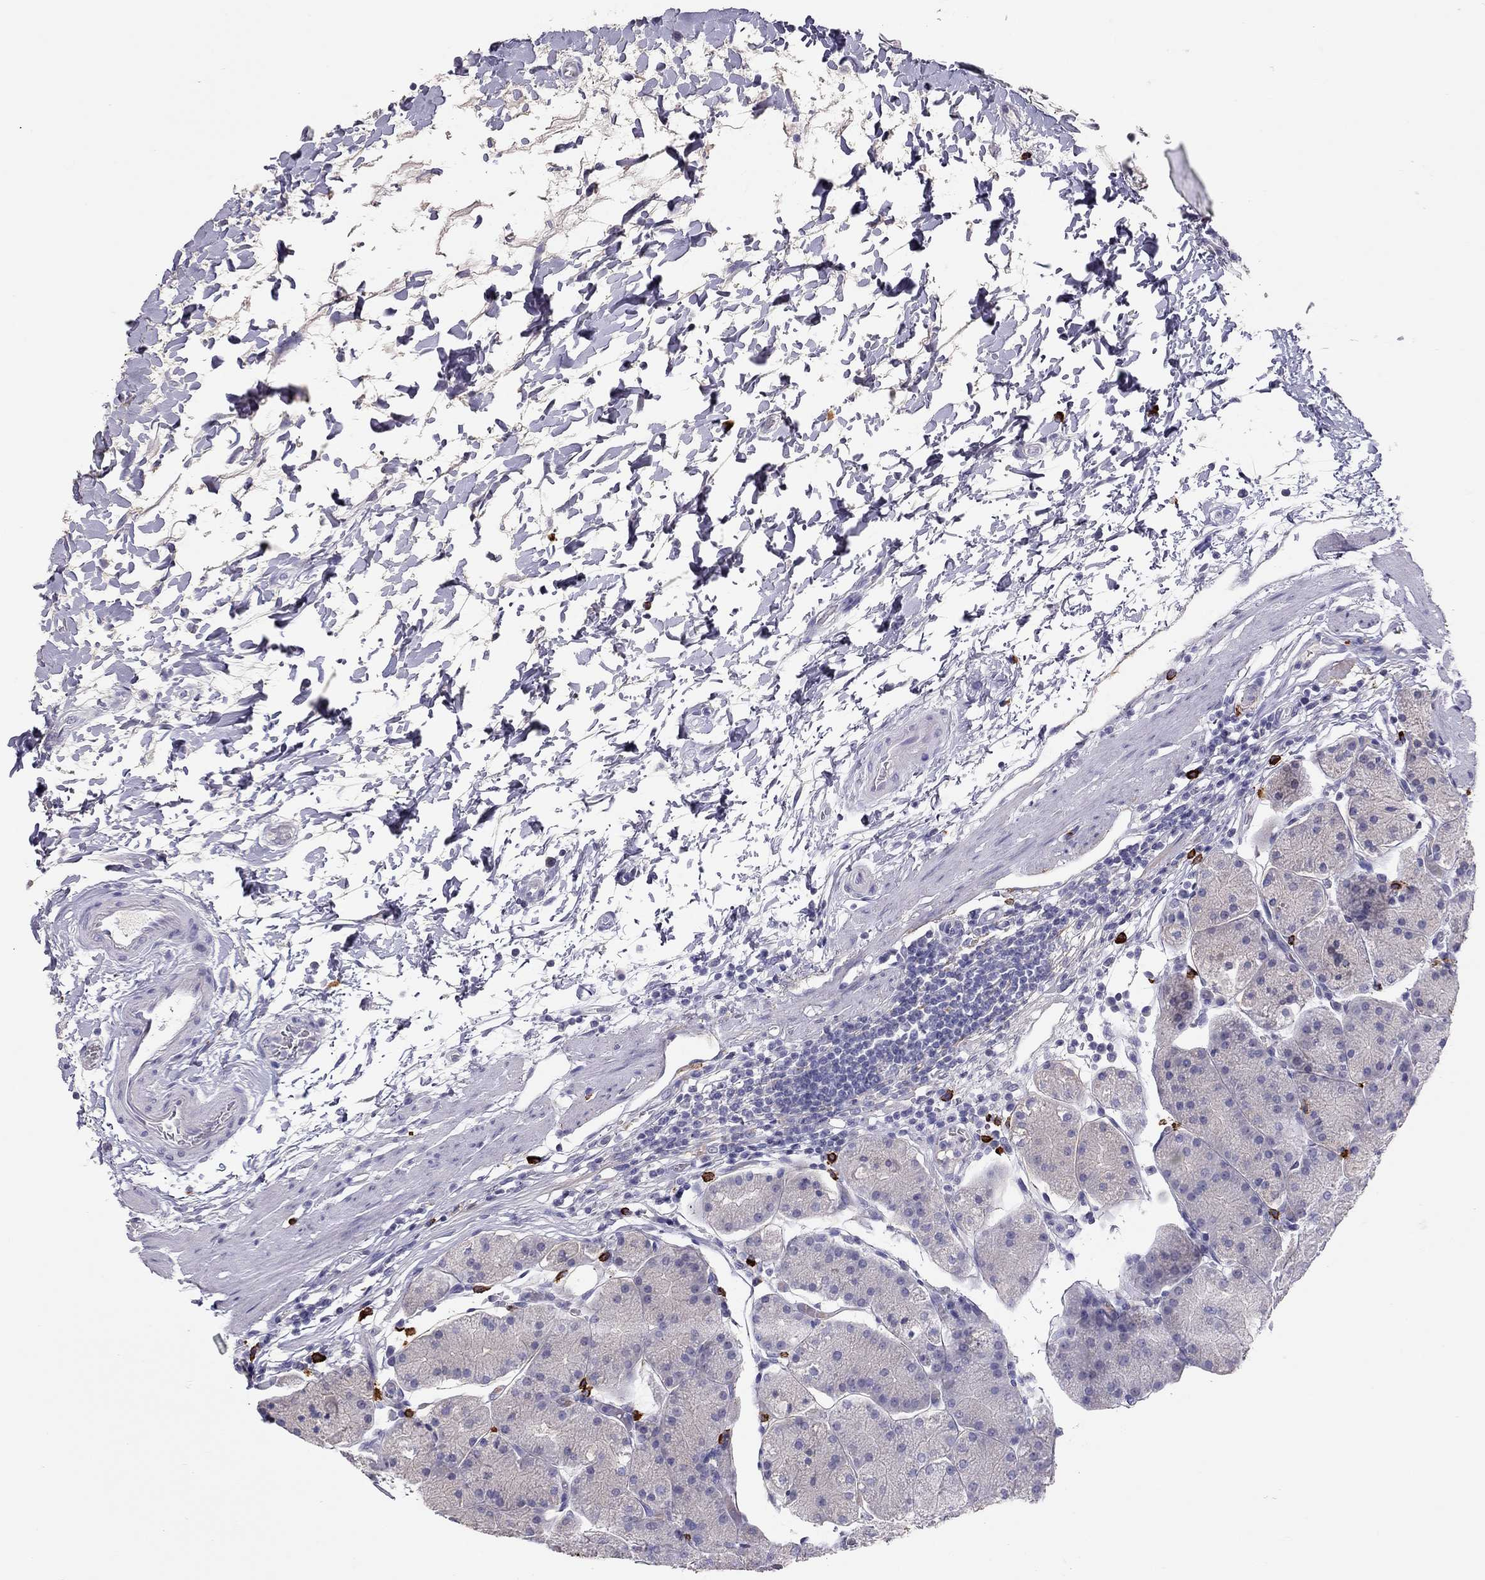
{"staining": {"intensity": "weak", "quantity": "<25%", "location": "cytoplasmic/membranous"}, "tissue": "stomach", "cell_type": "Glandular cells", "image_type": "normal", "snomed": [{"axis": "morphology", "description": "Normal tissue, NOS"}, {"axis": "topography", "description": "Stomach"}], "caption": "Image shows no significant protein positivity in glandular cells of unremarkable stomach.", "gene": "IL17REL", "patient": {"sex": "male", "age": 54}}